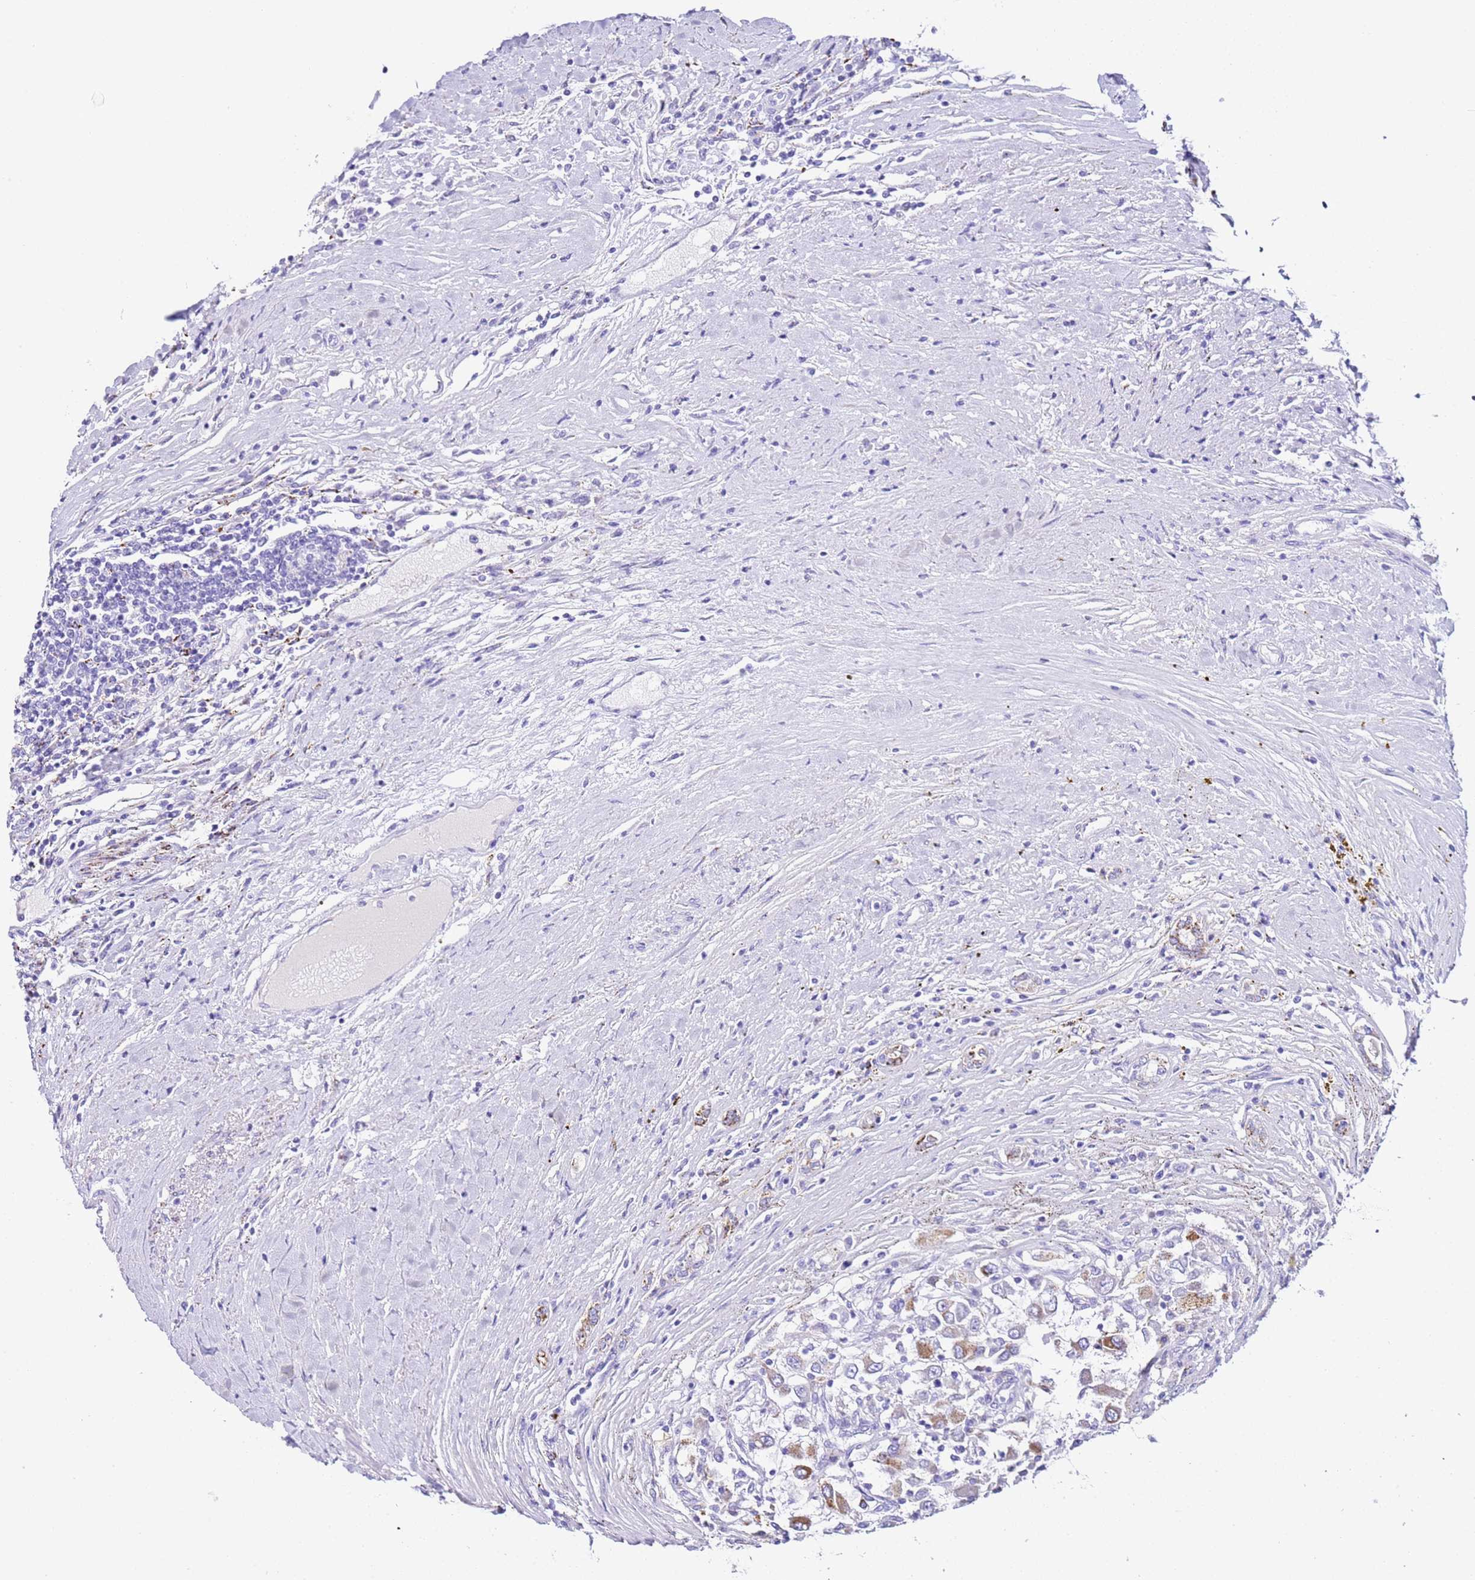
{"staining": {"intensity": "moderate", "quantity": "<25%", "location": "cytoplasmic/membranous"}, "tissue": "renal cancer", "cell_type": "Tumor cells", "image_type": "cancer", "snomed": [{"axis": "morphology", "description": "Adenocarcinoma, NOS"}, {"axis": "topography", "description": "Kidney"}], "caption": "Protein expression analysis of human renal cancer (adenocarcinoma) reveals moderate cytoplasmic/membranous positivity in about <25% of tumor cells. Using DAB (brown) and hematoxylin (blue) stains, captured at high magnification using brightfield microscopy.", "gene": "PTBP2", "patient": {"sex": "female", "age": 67}}